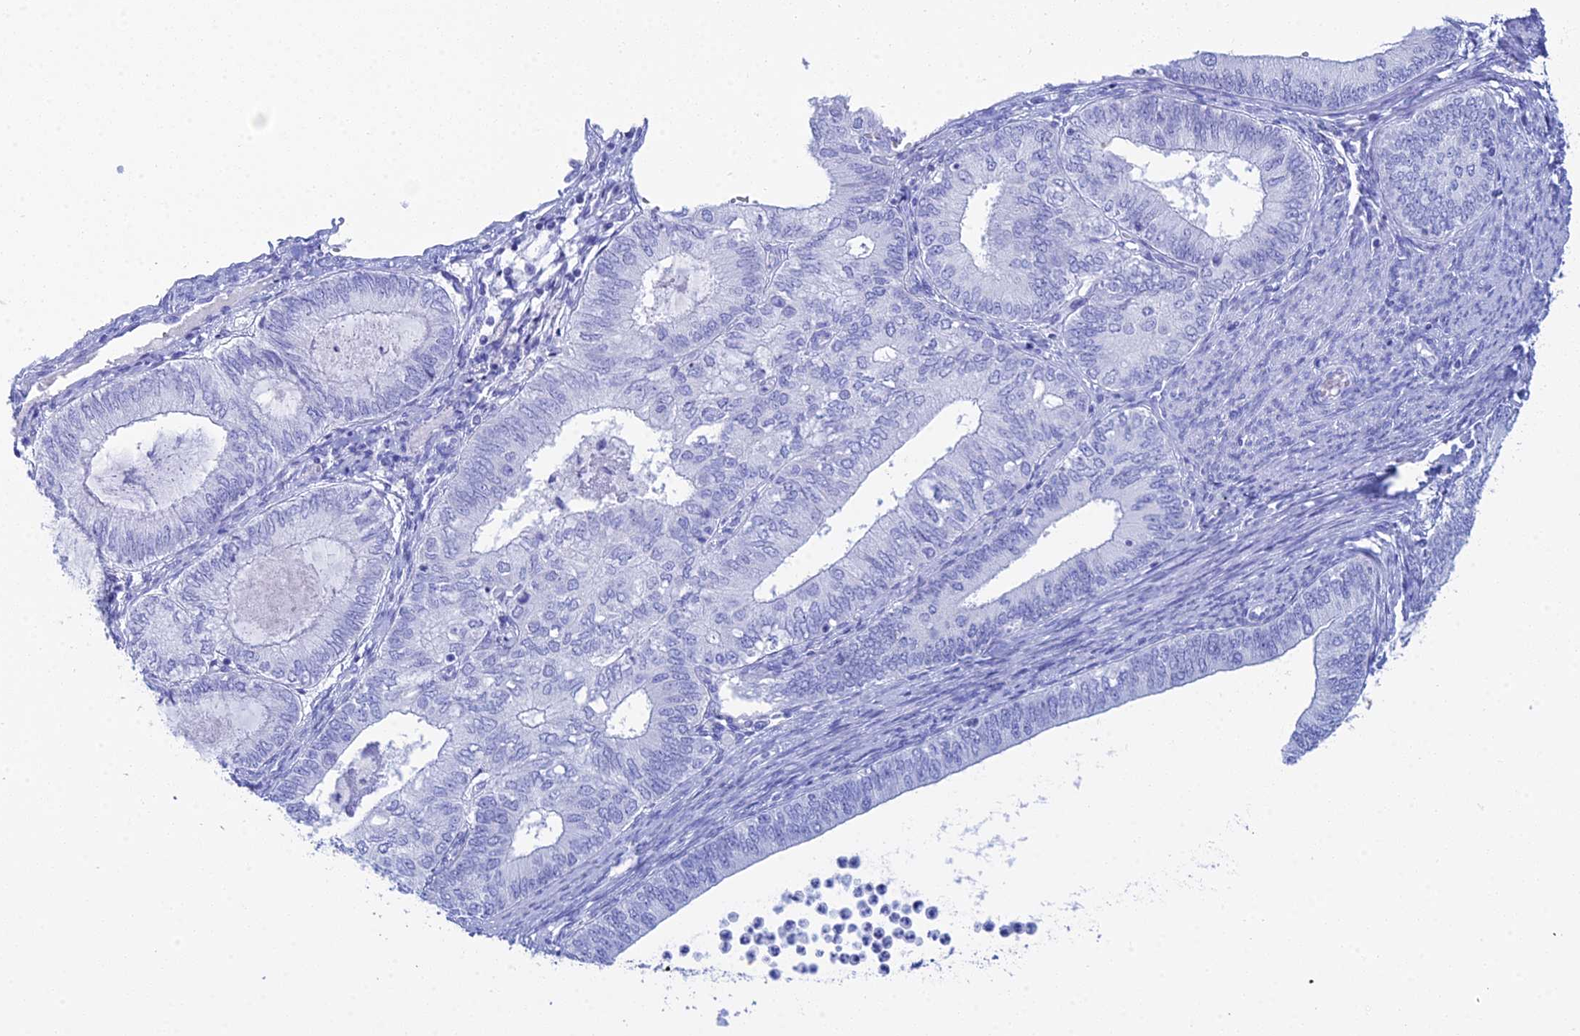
{"staining": {"intensity": "negative", "quantity": "none", "location": "none"}, "tissue": "endometrial cancer", "cell_type": "Tumor cells", "image_type": "cancer", "snomed": [{"axis": "morphology", "description": "Adenocarcinoma, NOS"}, {"axis": "topography", "description": "Endometrium"}], "caption": "Tumor cells show no significant staining in endometrial cancer (adenocarcinoma).", "gene": "REG1A", "patient": {"sex": "female", "age": 68}}